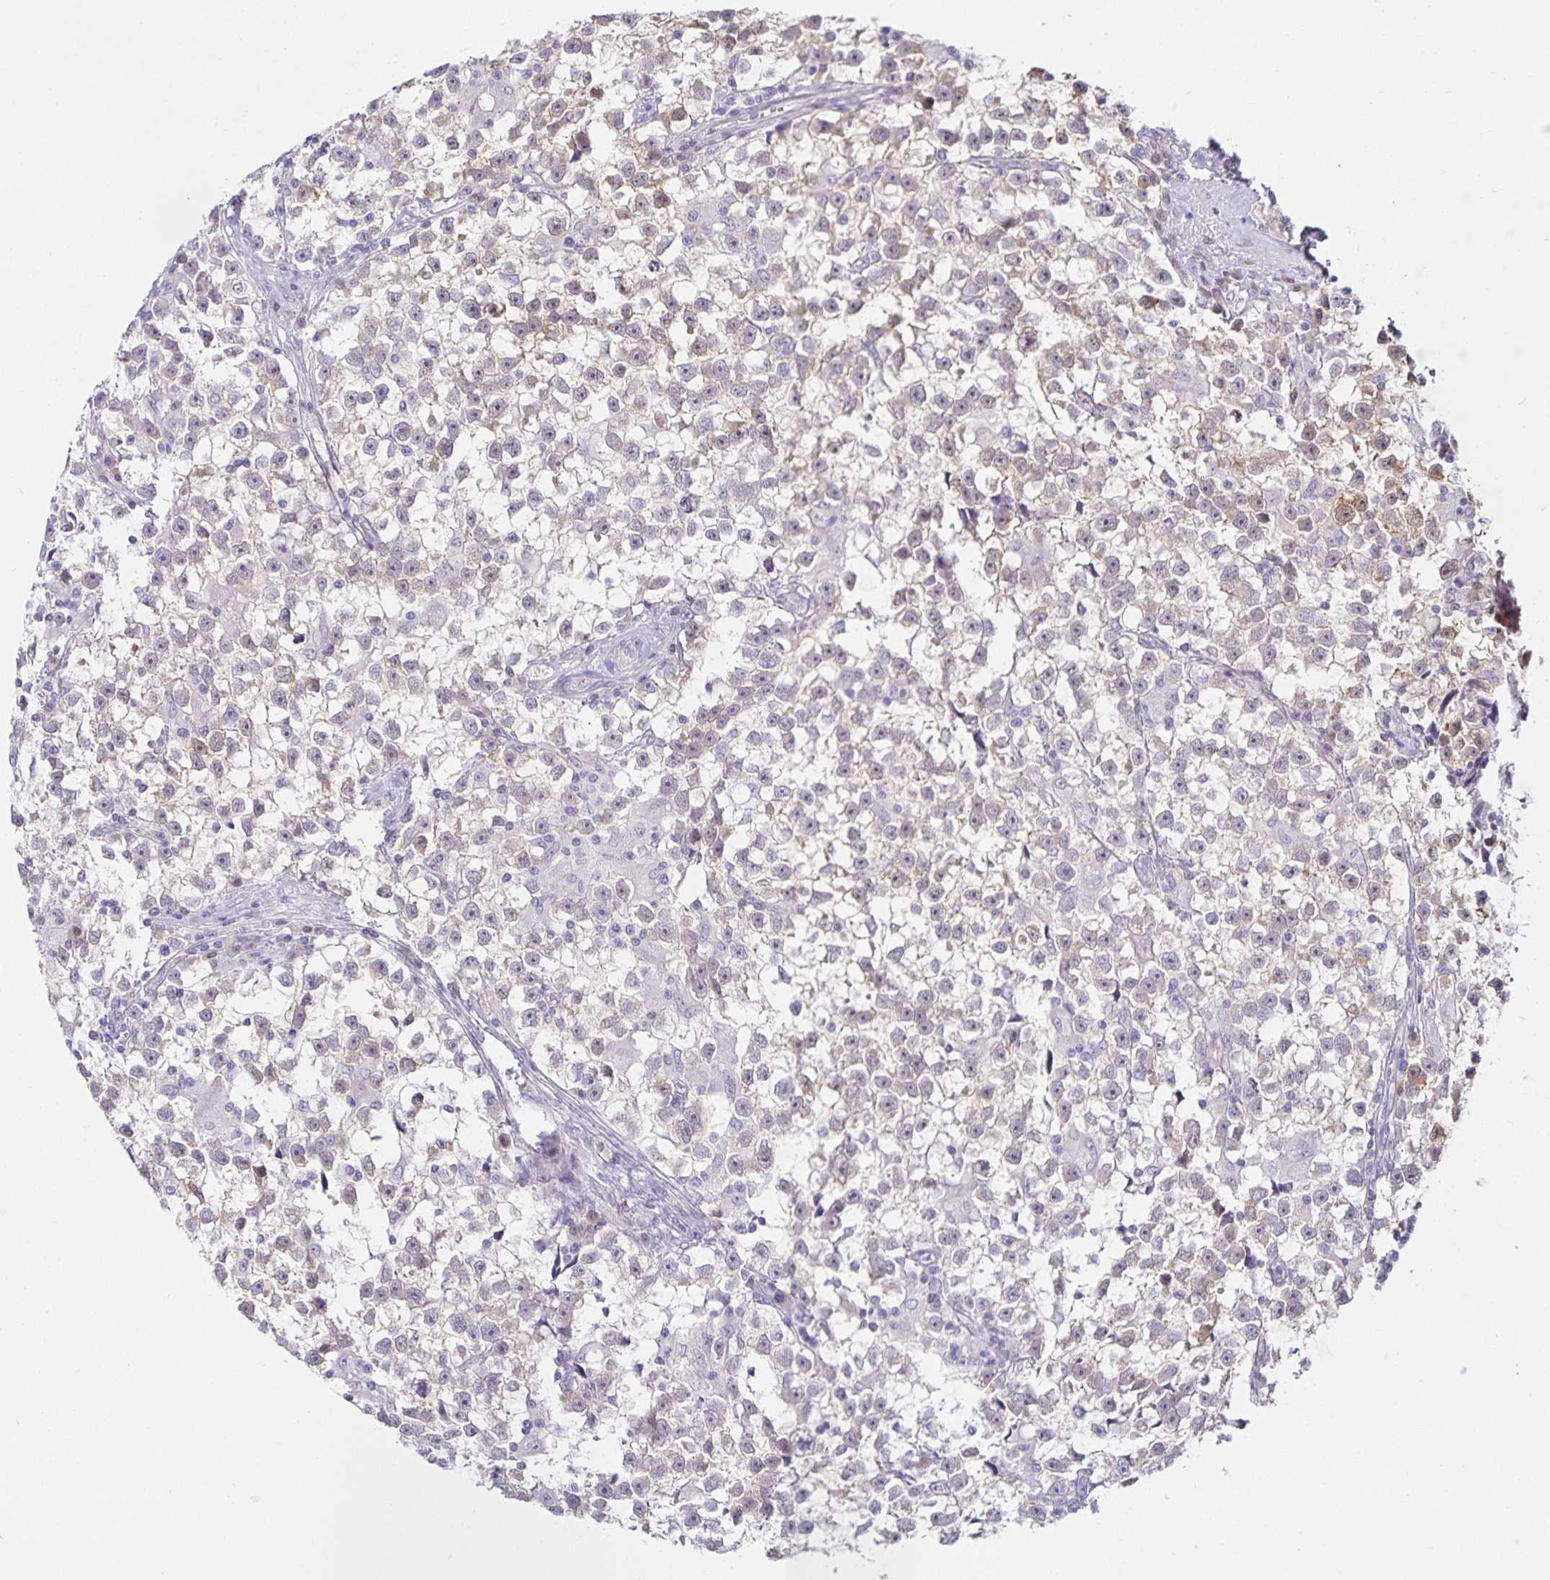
{"staining": {"intensity": "weak", "quantity": "<25%", "location": "cytoplasmic/membranous"}, "tissue": "testis cancer", "cell_type": "Tumor cells", "image_type": "cancer", "snomed": [{"axis": "morphology", "description": "Seminoma, NOS"}, {"axis": "topography", "description": "Testis"}], "caption": "Immunohistochemistry micrograph of neoplastic tissue: testis cancer (seminoma) stained with DAB displays no significant protein positivity in tumor cells. (DAB (3,3'-diaminobenzidine) immunohistochemistry (IHC) visualized using brightfield microscopy, high magnification).", "gene": "MON2", "patient": {"sex": "male", "age": 31}}